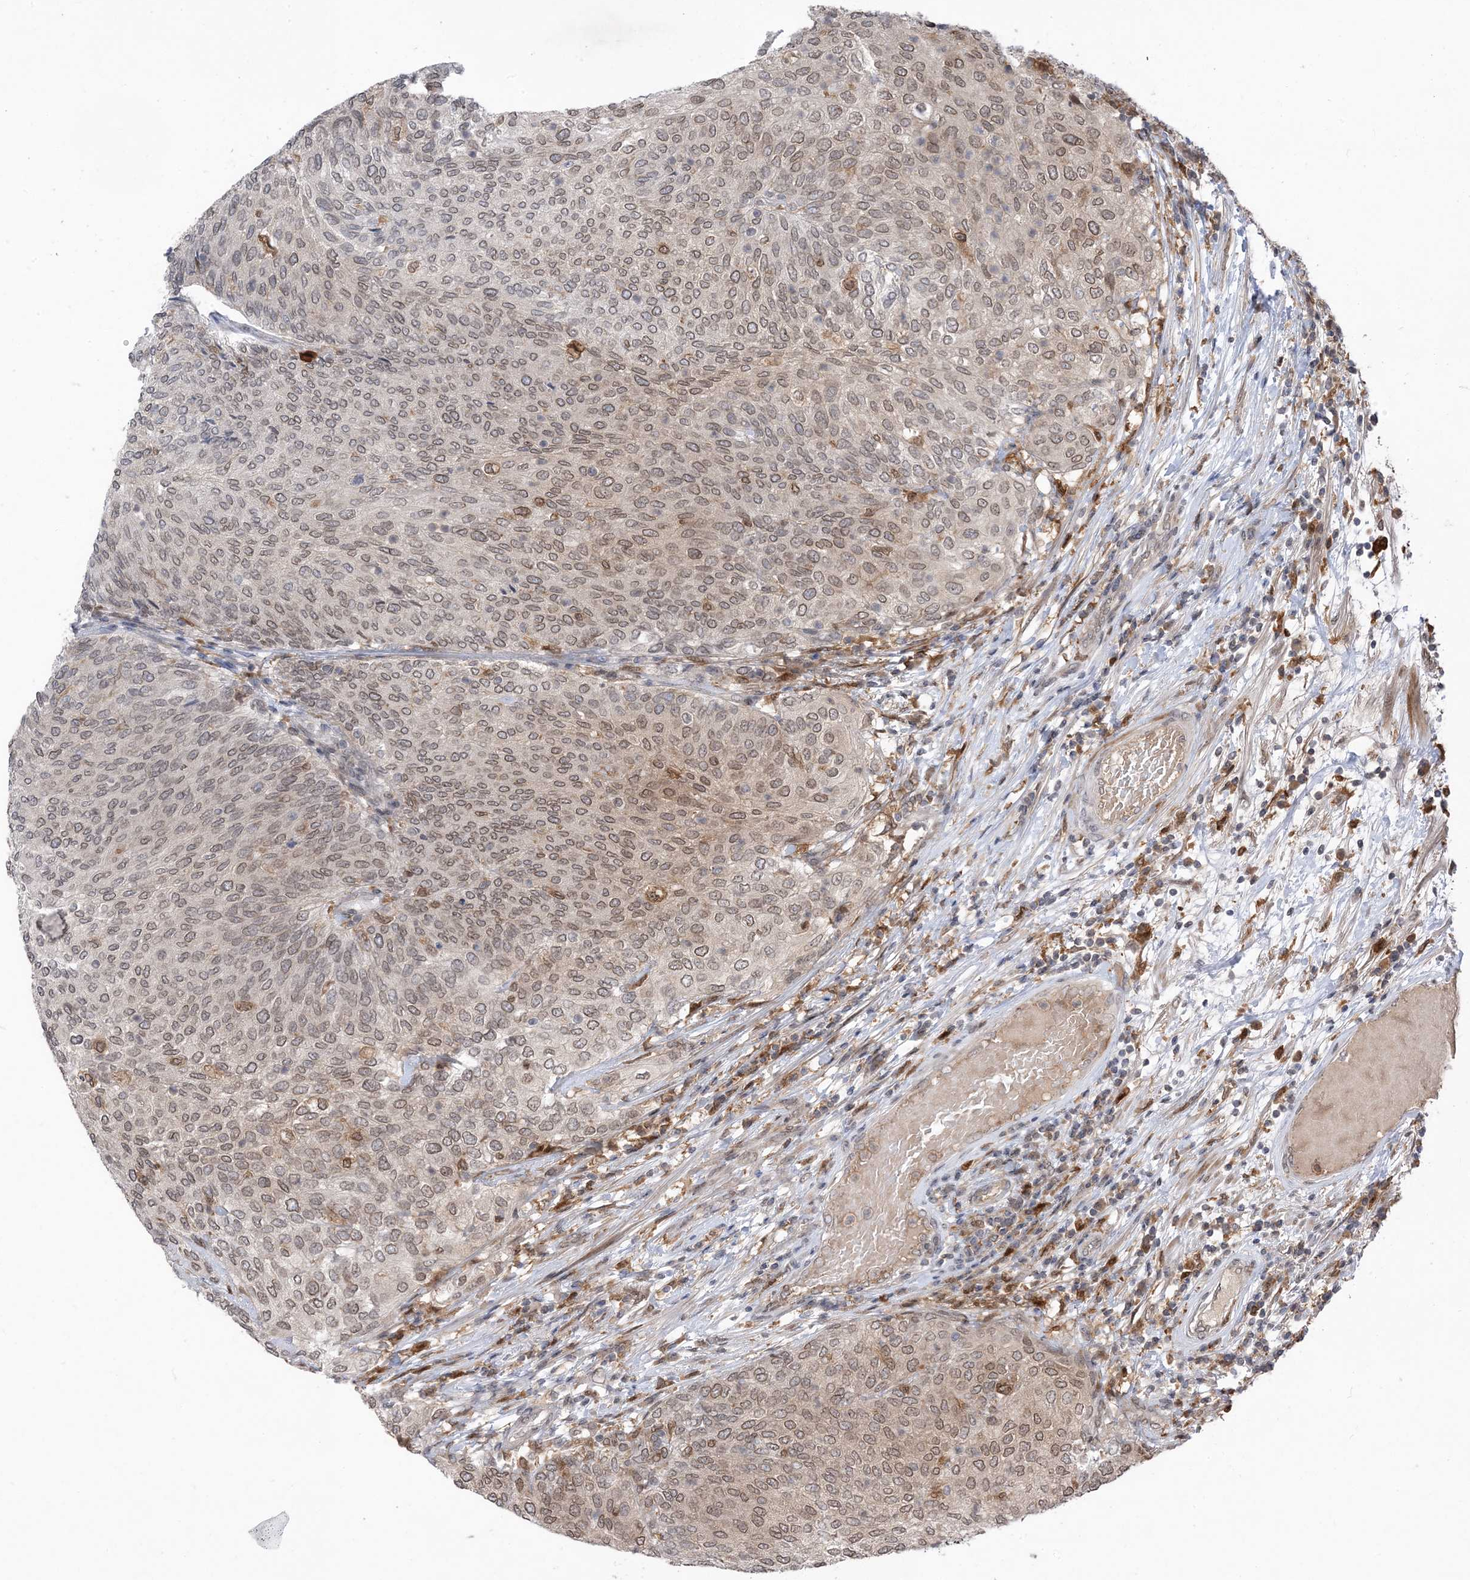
{"staining": {"intensity": "moderate", "quantity": "25%-75%", "location": "cytoplasmic/membranous,nuclear"}, "tissue": "urothelial cancer", "cell_type": "Tumor cells", "image_type": "cancer", "snomed": [{"axis": "morphology", "description": "Urothelial carcinoma, Low grade"}, {"axis": "topography", "description": "Urinary bladder"}], "caption": "Tumor cells exhibit moderate cytoplasmic/membranous and nuclear staining in approximately 25%-75% of cells in urothelial cancer.", "gene": "NAGK", "patient": {"sex": "female", "age": 79}}